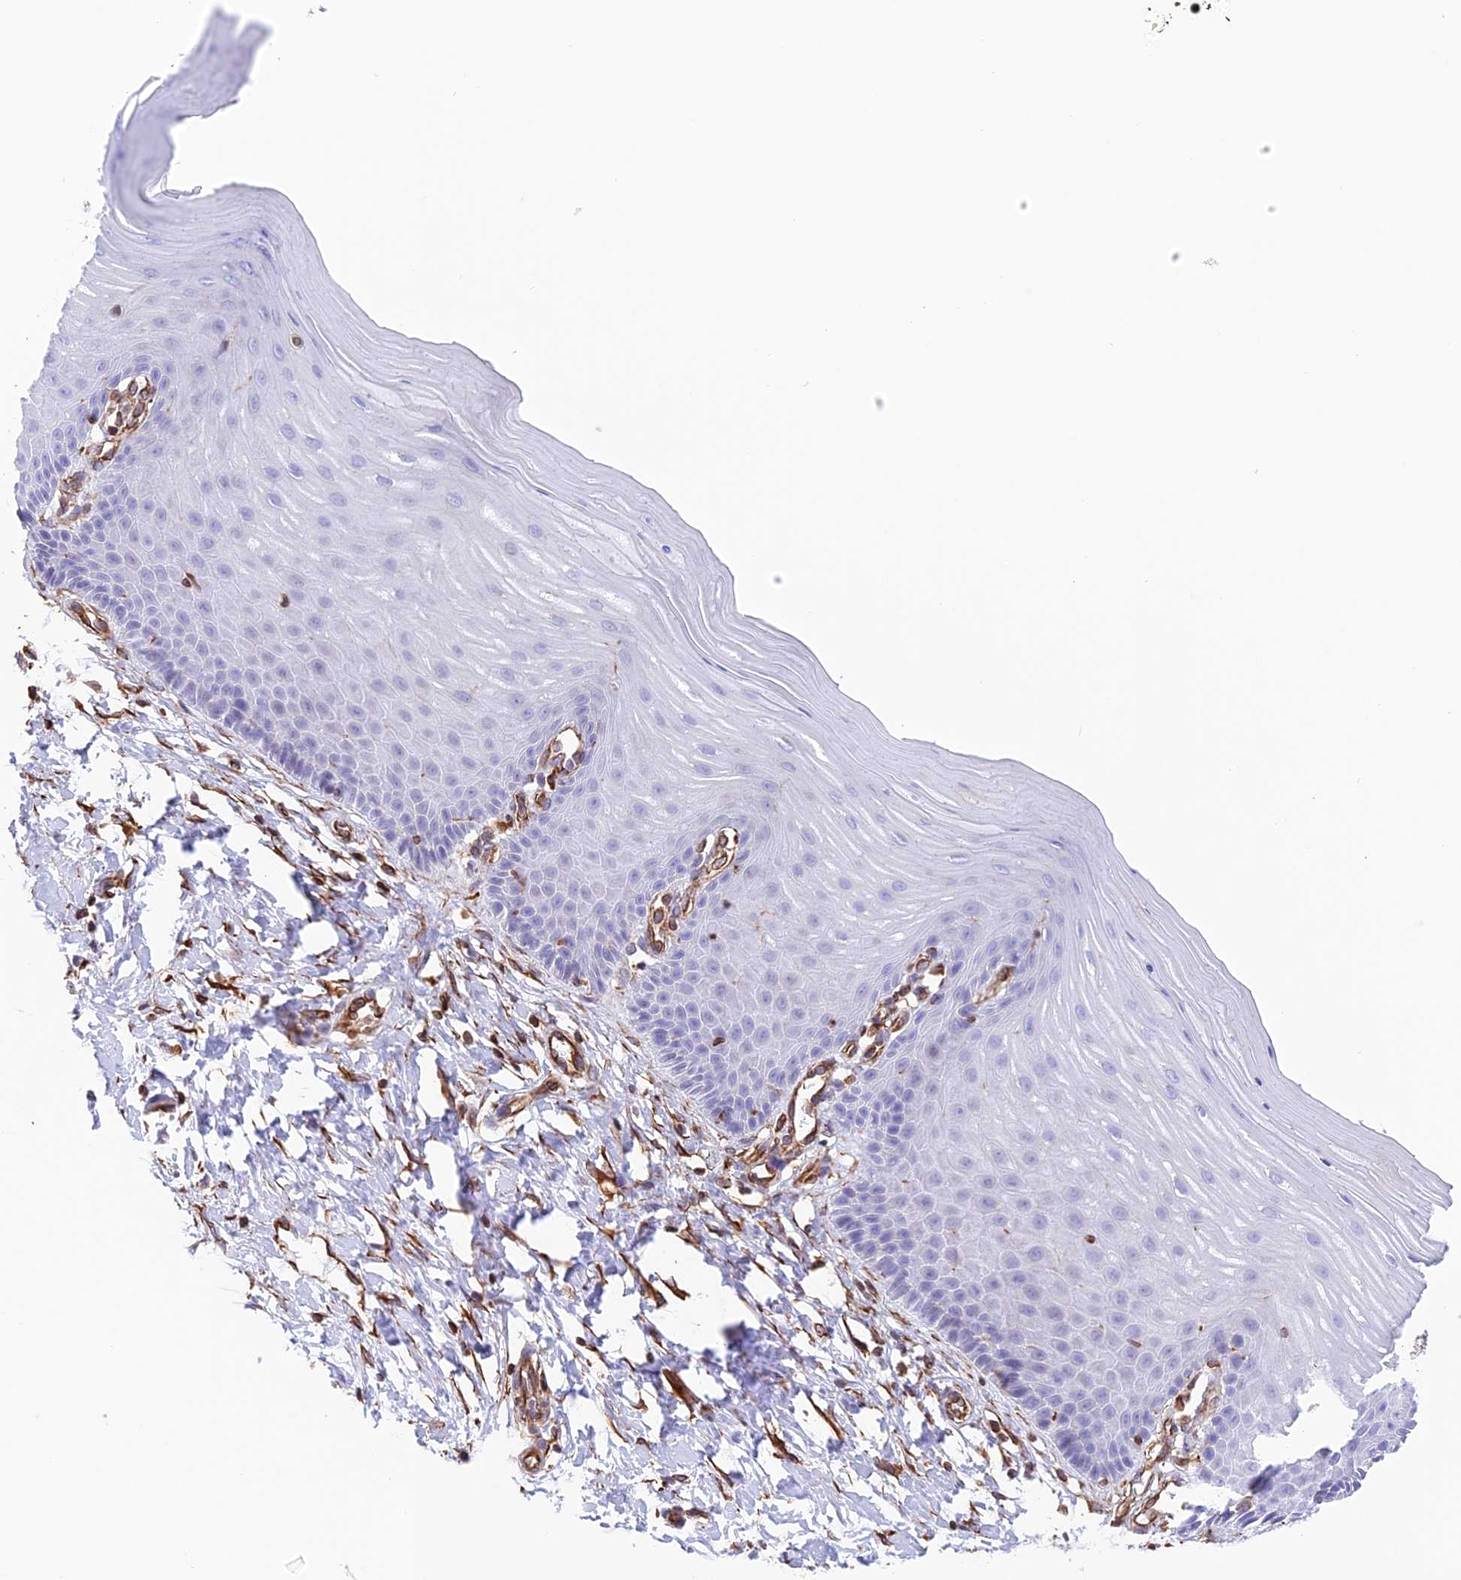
{"staining": {"intensity": "weak", "quantity": "<25%", "location": "nuclear"}, "tissue": "cervix", "cell_type": "Glandular cells", "image_type": "normal", "snomed": [{"axis": "morphology", "description": "Normal tissue, NOS"}, {"axis": "topography", "description": "Cervix"}], "caption": "Immunohistochemistry photomicrograph of unremarkable cervix: cervix stained with DAB demonstrates no significant protein positivity in glandular cells. (DAB IHC with hematoxylin counter stain).", "gene": "ZNF652", "patient": {"sex": "female", "age": 55}}